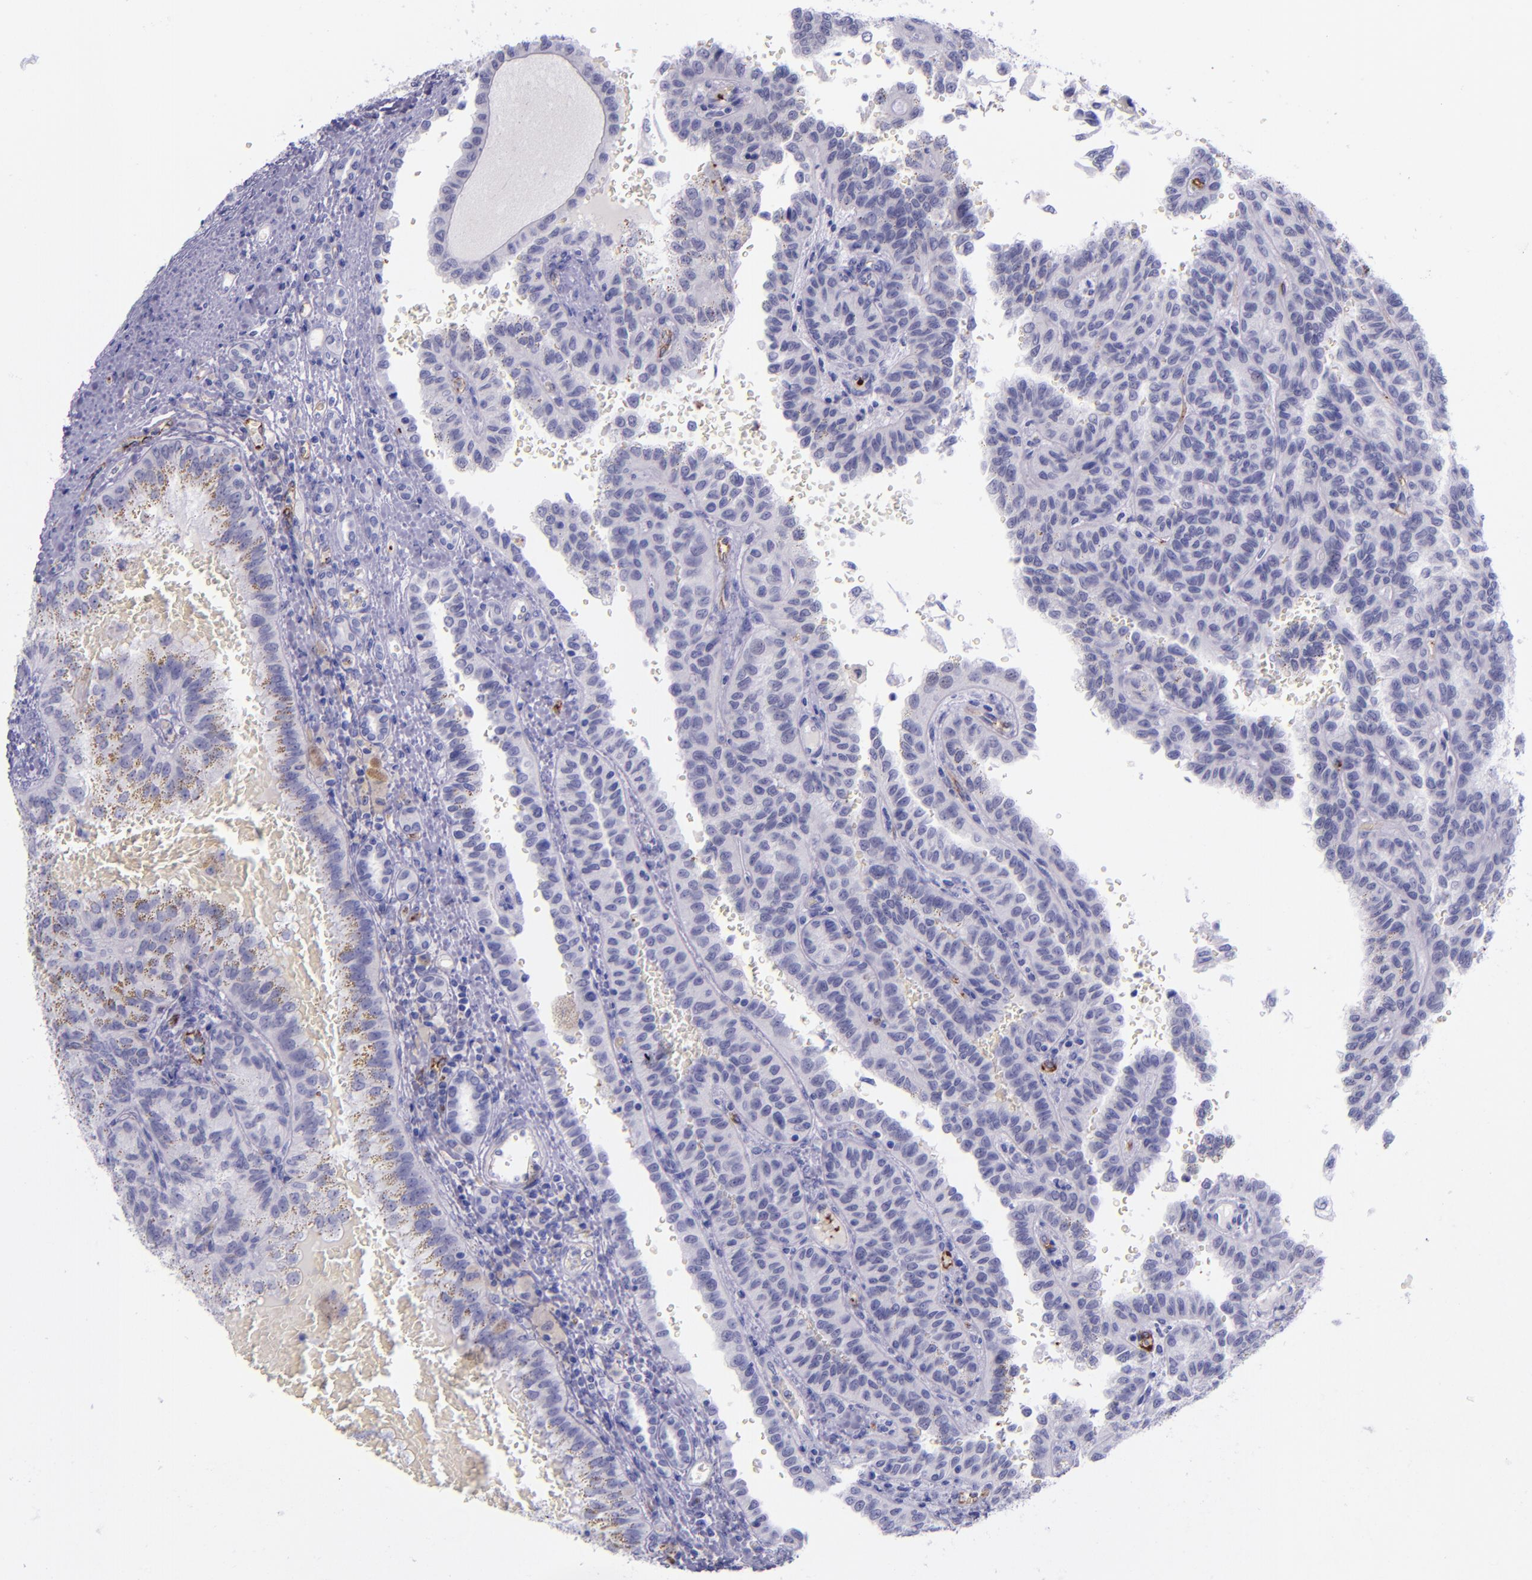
{"staining": {"intensity": "negative", "quantity": "none", "location": "none"}, "tissue": "renal cancer", "cell_type": "Tumor cells", "image_type": "cancer", "snomed": [{"axis": "morphology", "description": "Inflammation, NOS"}, {"axis": "morphology", "description": "Adenocarcinoma, NOS"}, {"axis": "topography", "description": "Kidney"}], "caption": "Tumor cells are negative for protein expression in human adenocarcinoma (renal).", "gene": "SELE", "patient": {"sex": "male", "age": 68}}